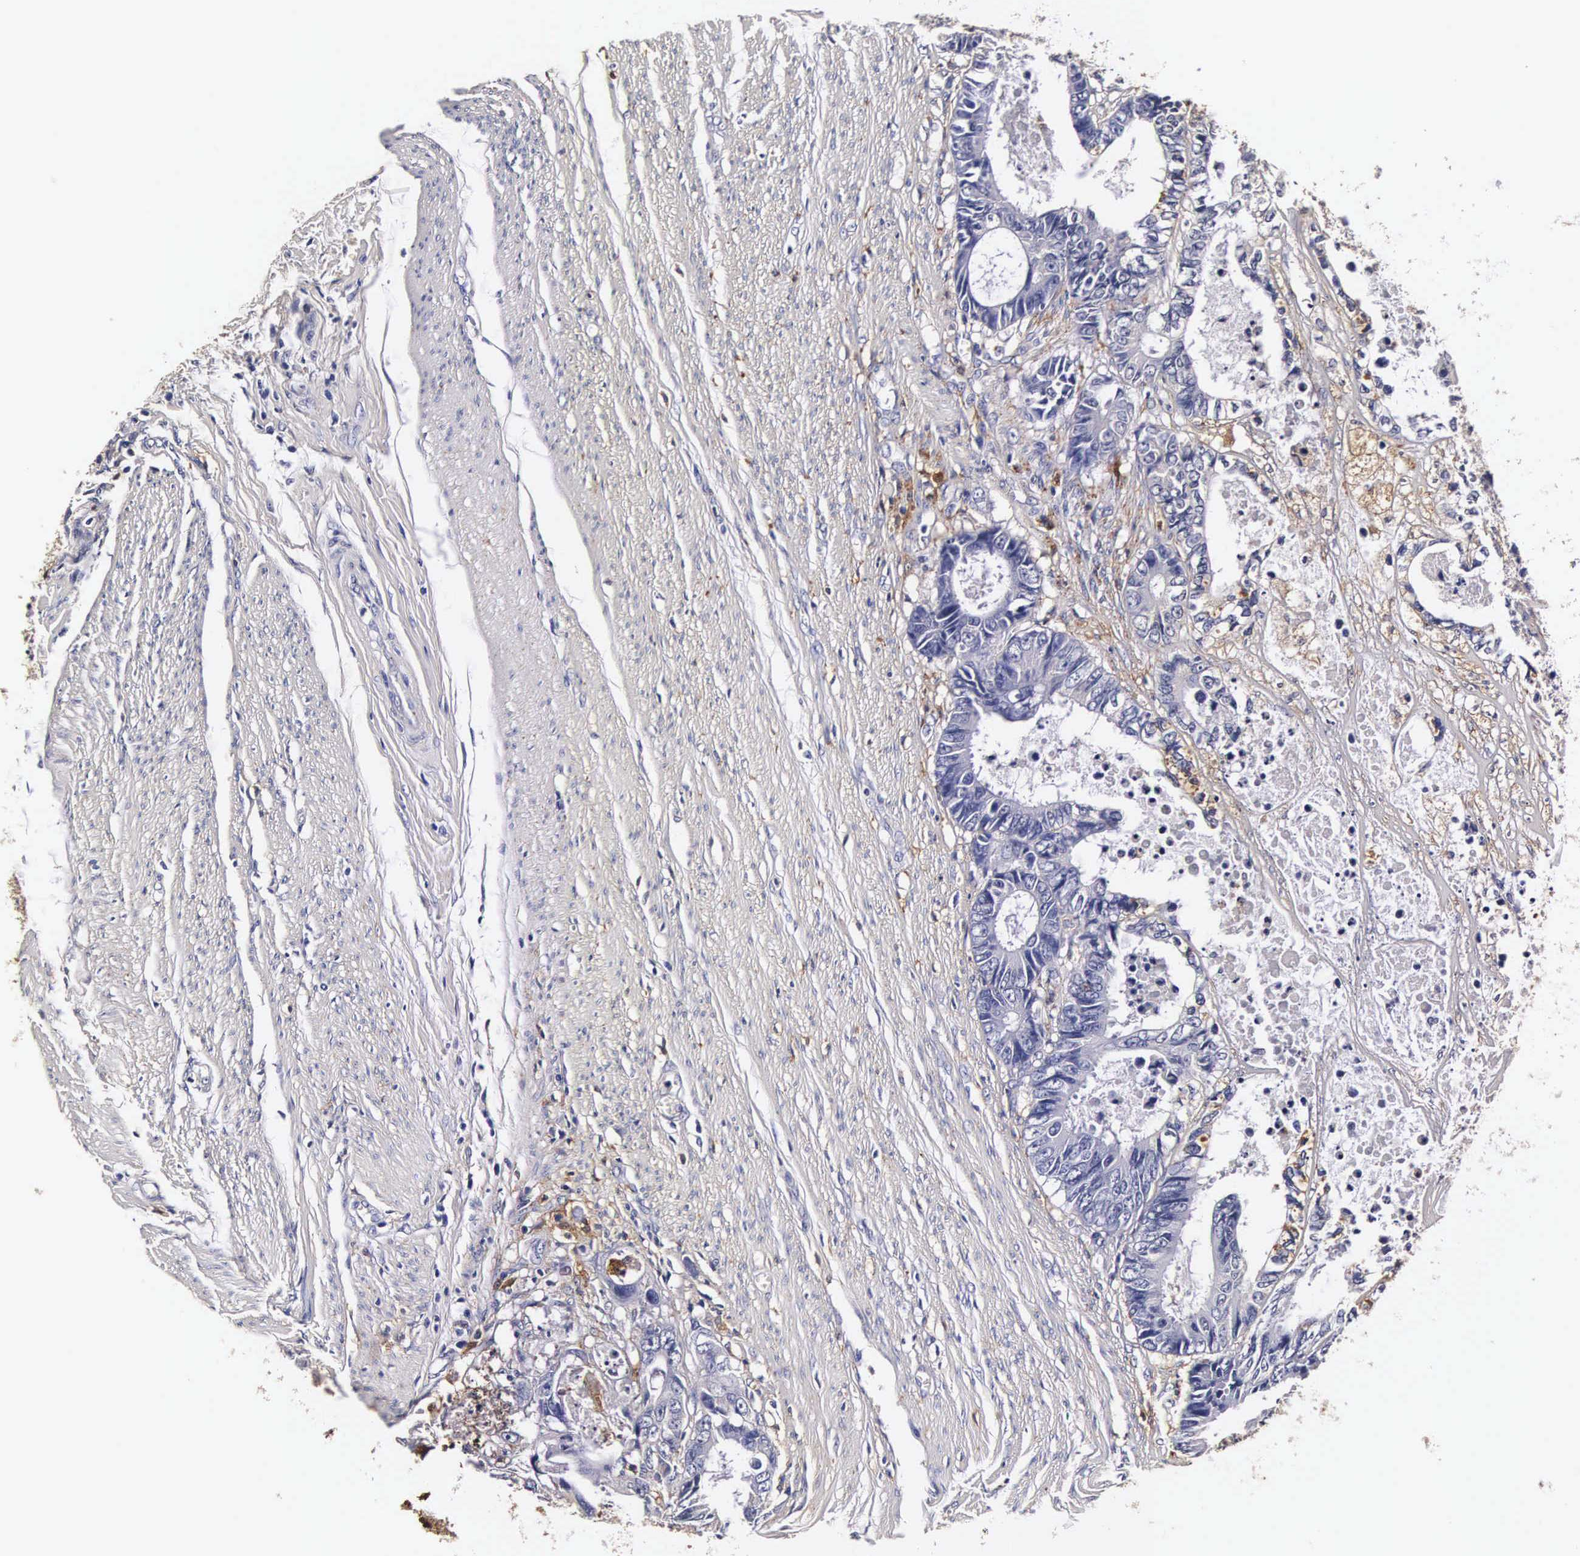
{"staining": {"intensity": "negative", "quantity": "none", "location": "none"}, "tissue": "colorectal cancer", "cell_type": "Tumor cells", "image_type": "cancer", "snomed": [{"axis": "morphology", "description": "Adenocarcinoma, NOS"}, {"axis": "topography", "description": "Rectum"}], "caption": "Immunohistochemistry image of neoplastic tissue: human adenocarcinoma (colorectal) stained with DAB (3,3'-diaminobenzidine) exhibits no significant protein staining in tumor cells.", "gene": "CTSB", "patient": {"sex": "female", "age": 98}}